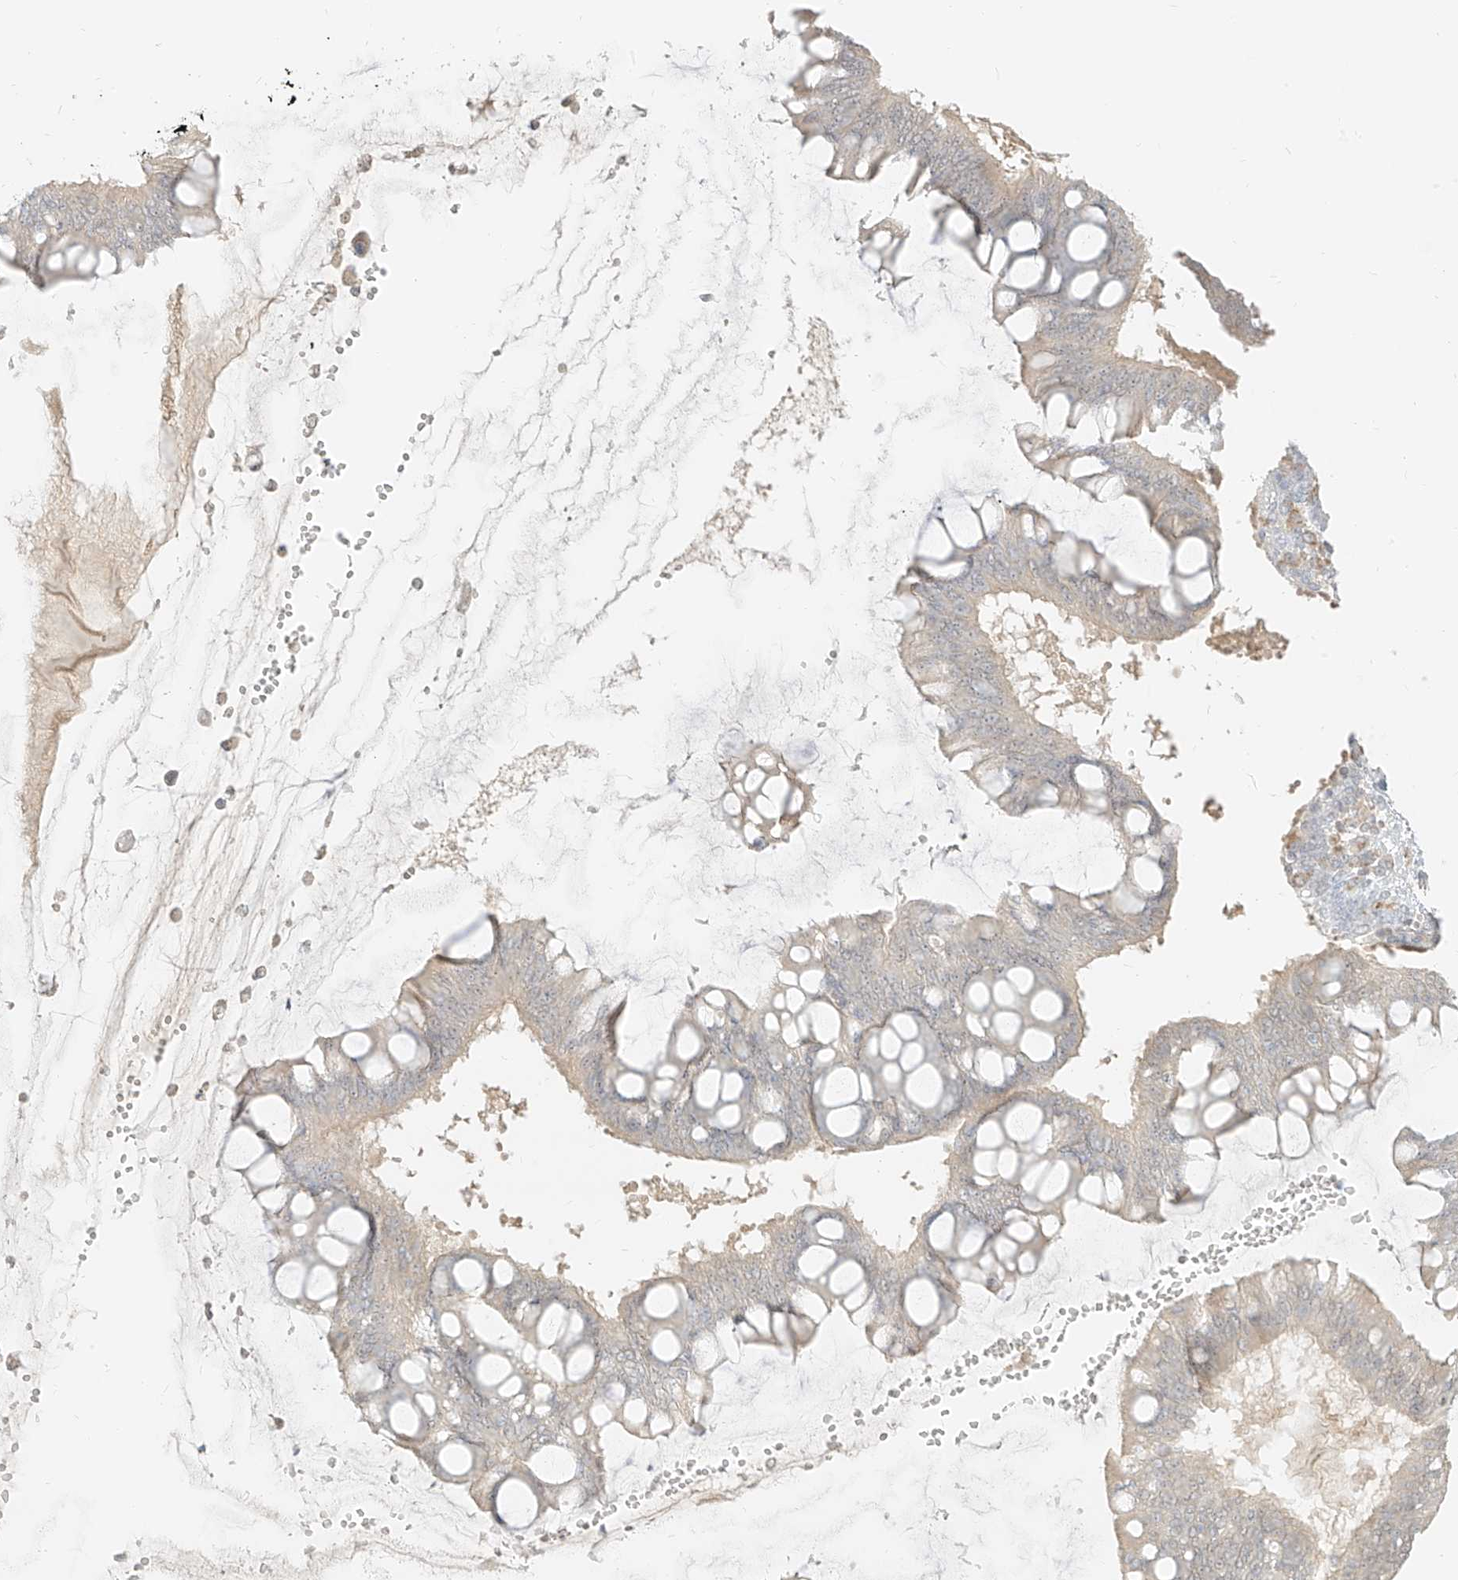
{"staining": {"intensity": "negative", "quantity": "none", "location": "none"}, "tissue": "ovarian cancer", "cell_type": "Tumor cells", "image_type": "cancer", "snomed": [{"axis": "morphology", "description": "Cystadenocarcinoma, mucinous, NOS"}, {"axis": "topography", "description": "Ovary"}], "caption": "The photomicrograph reveals no staining of tumor cells in ovarian cancer. The staining is performed using DAB brown chromogen with nuclei counter-stained in using hematoxylin.", "gene": "LIPT1", "patient": {"sex": "female", "age": 73}}